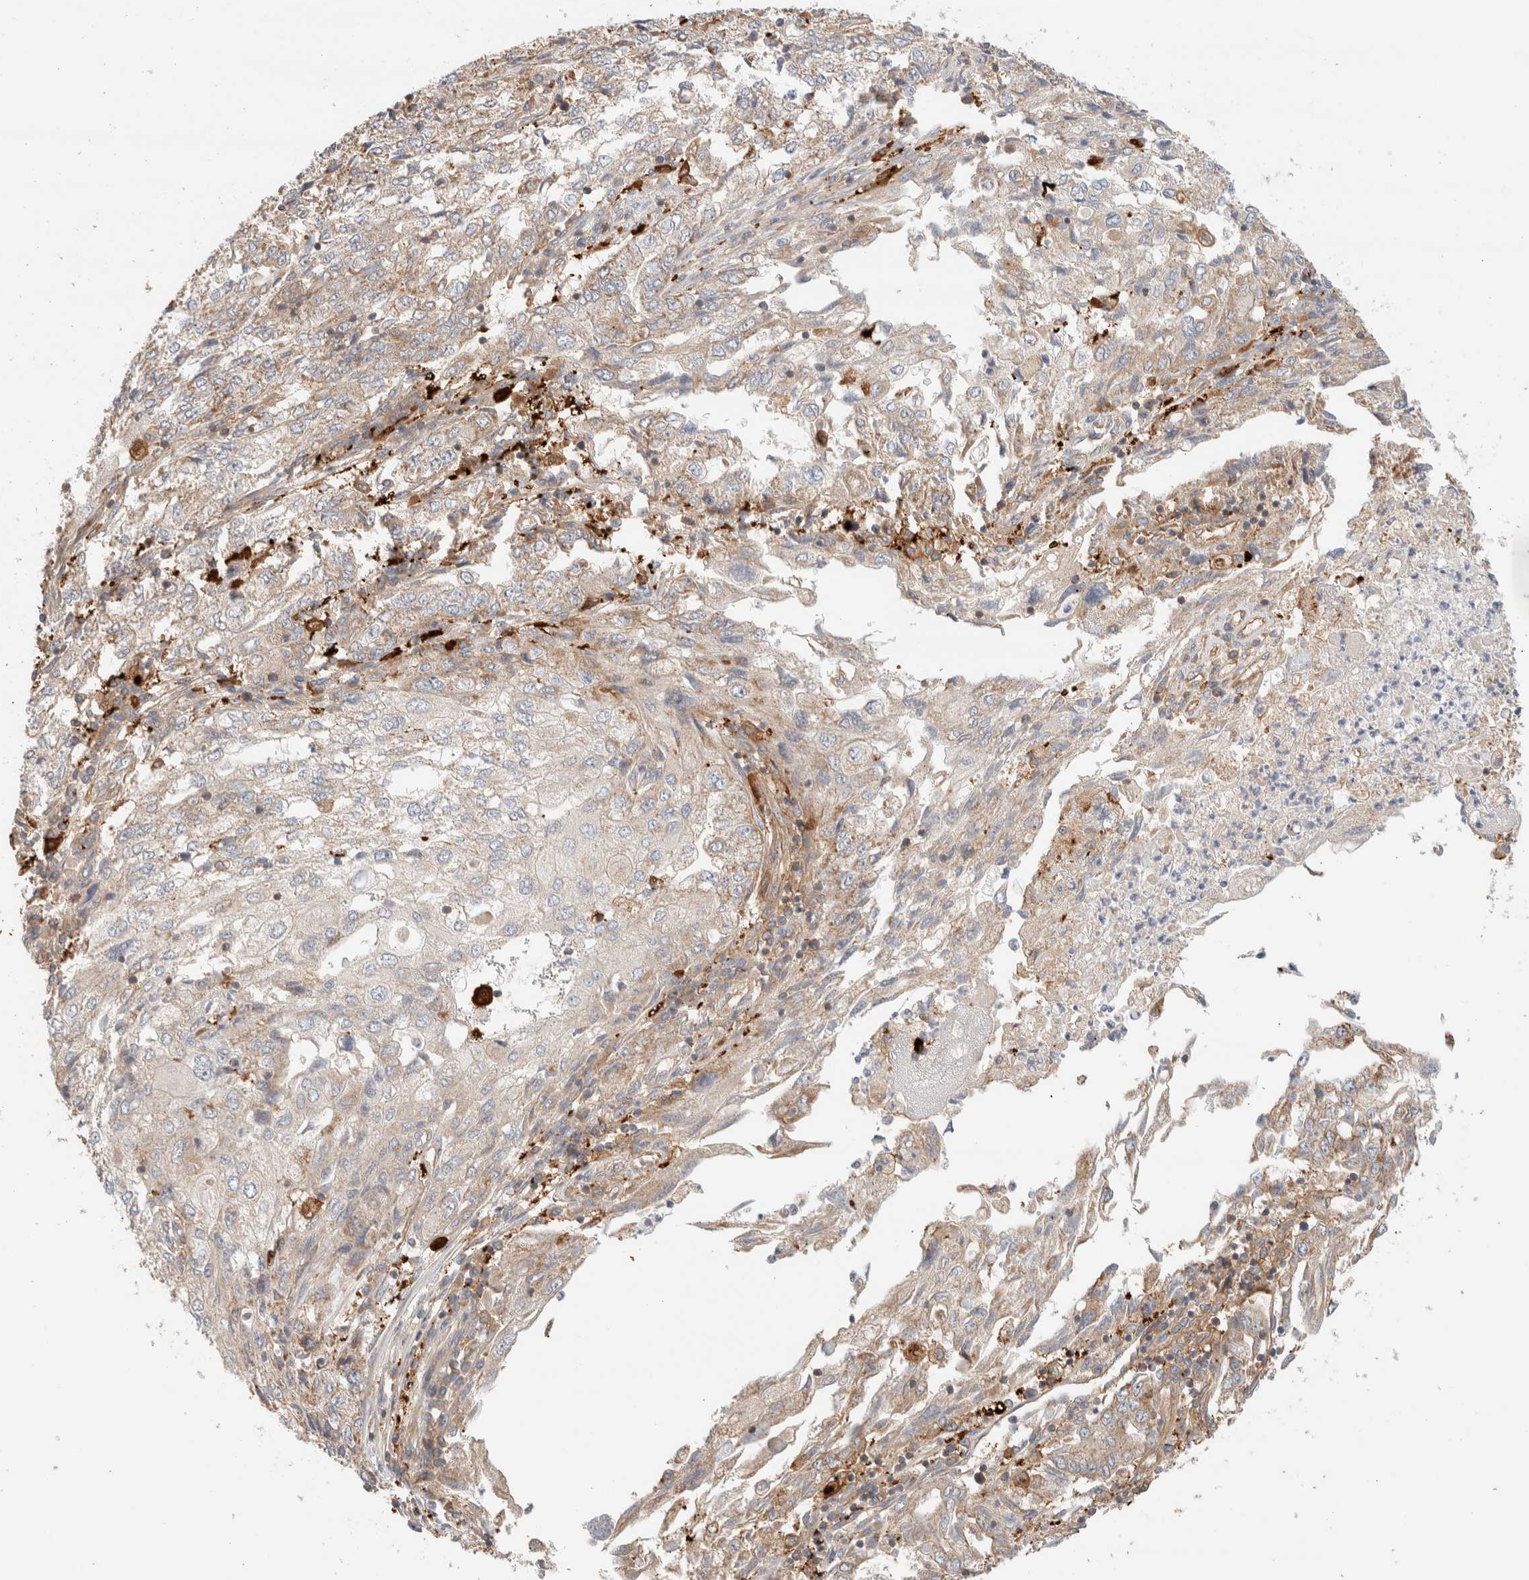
{"staining": {"intensity": "weak", "quantity": "<25%", "location": "cytoplasmic/membranous"}, "tissue": "endometrial cancer", "cell_type": "Tumor cells", "image_type": "cancer", "snomed": [{"axis": "morphology", "description": "Adenocarcinoma, NOS"}, {"axis": "topography", "description": "Endometrium"}], "caption": "This micrograph is of endometrial cancer (adenocarcinoma) stained with IHC to label a protein in brown with the nuclei are counter-stained blue. There is no staining in tumor cells.", "gene": "MRM3", "patient": {"sex": "female", "age": 49}}